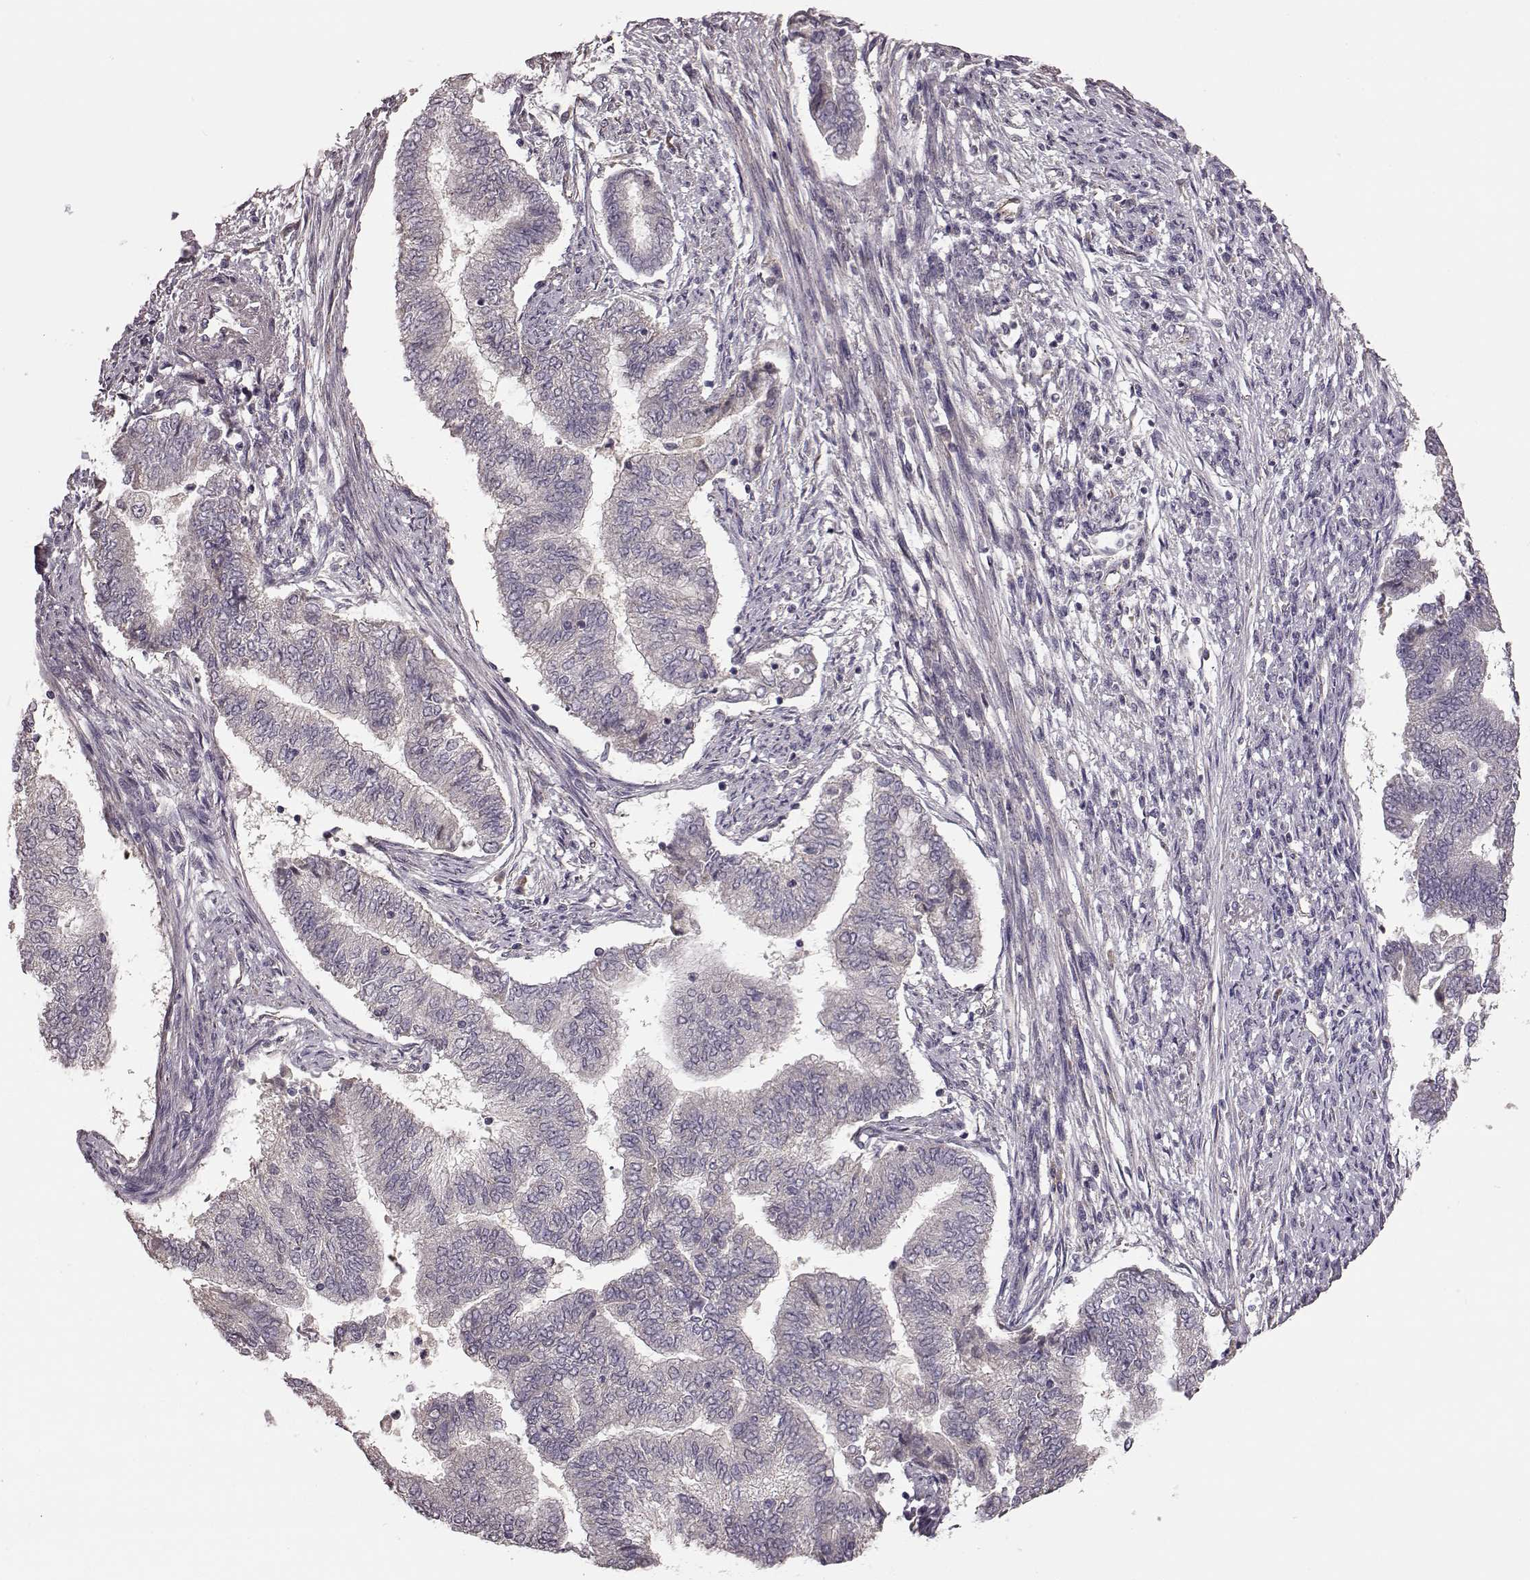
{"staining": {"intensity": "negative", "quantity": "none", "location": "none"}, "tissue": "endometrial cancer", "cell_type": "Tumor cells", "image_type": "cancer", "snomed": [{"axis": "morphology", "description": "Adenocarcinoma, NOS"}, {"axis": "topography", "description": "Endometrium"}], "caption": "A histopathology image of human endometrial adenocarcinoma is negative for staining in tumor cells.", "gene": "NTF3", "patient": {"sex": "female", "age": 65}}